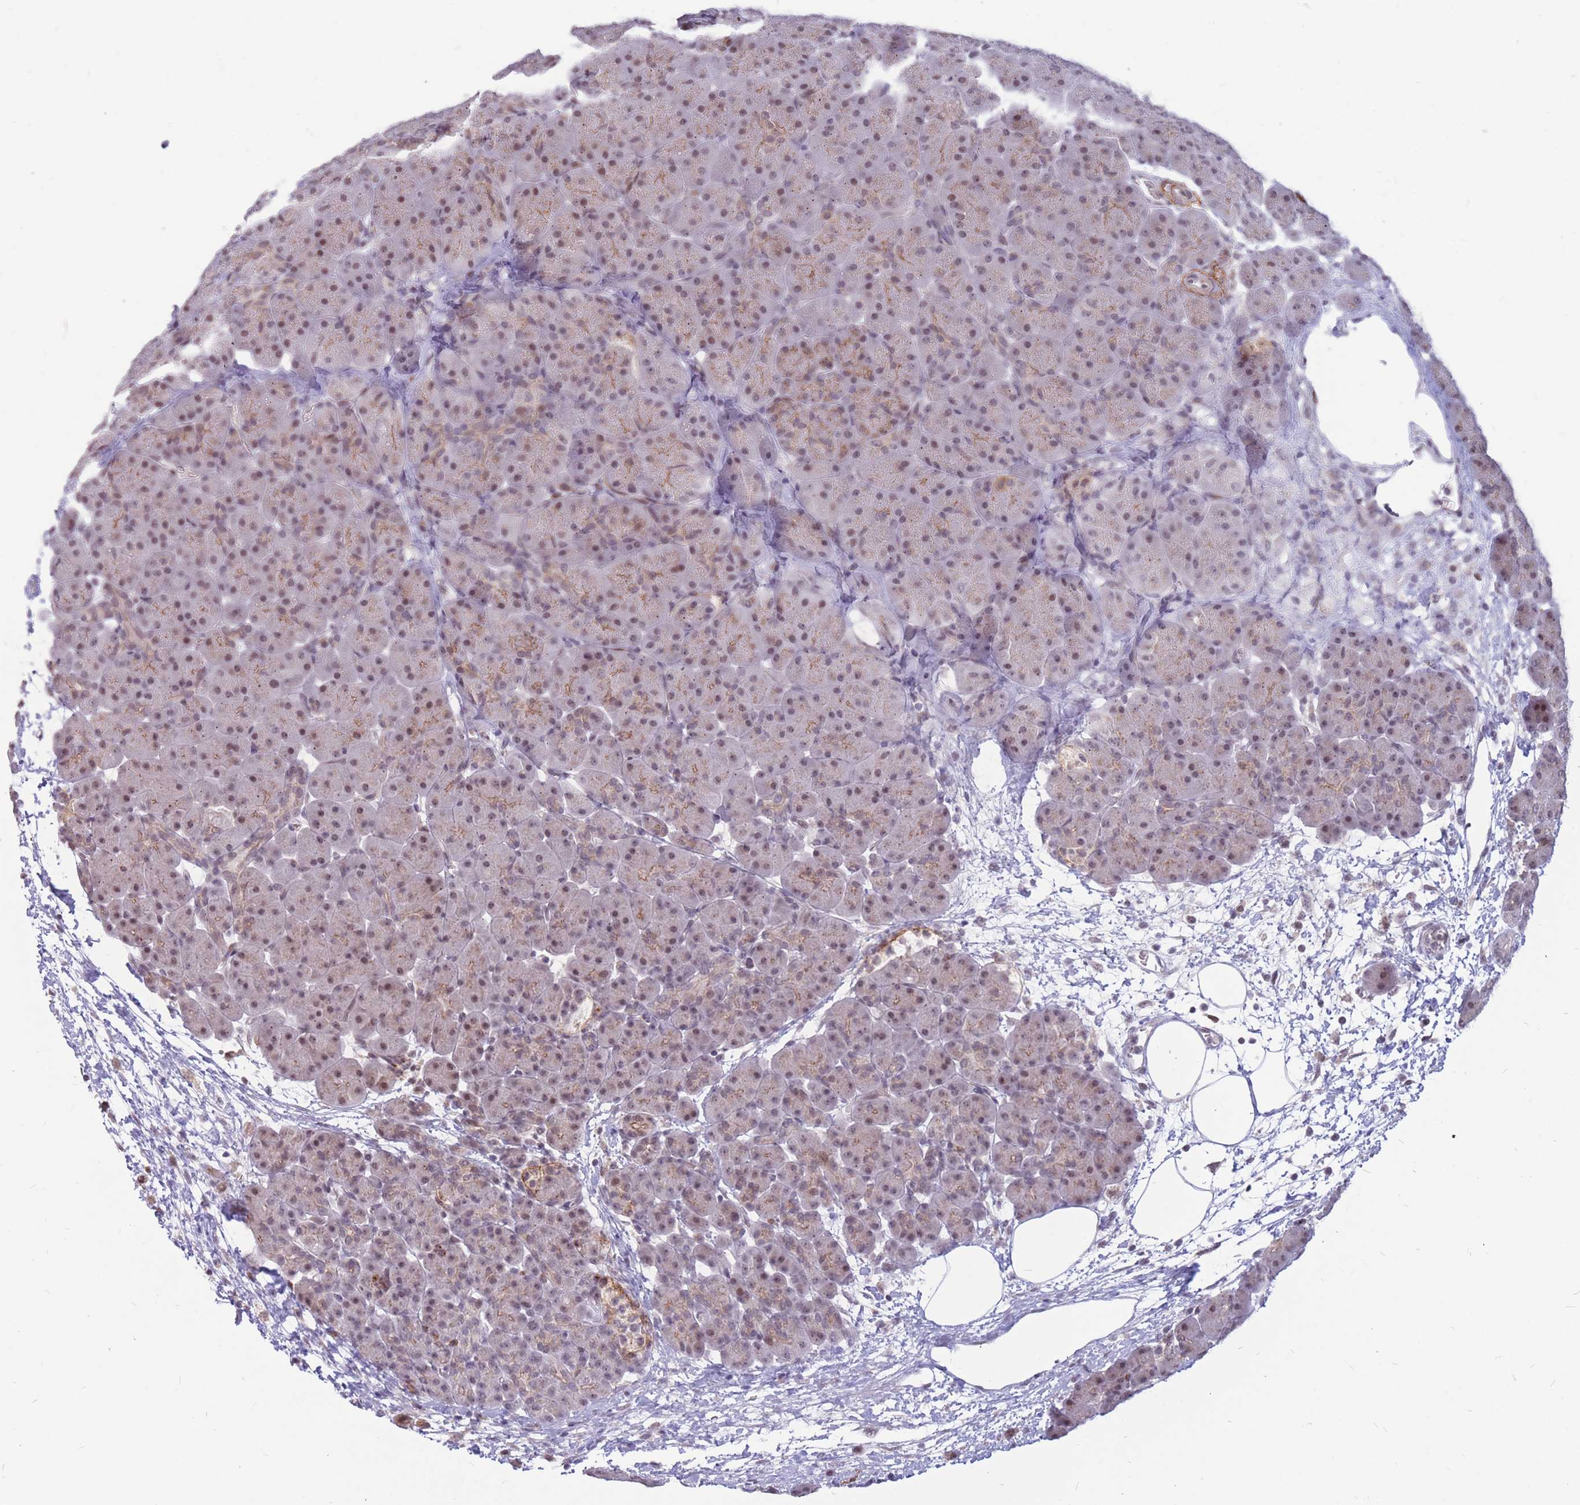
{"staining": {"intensity": "moderate", "quantity": "25%-75%", "location": "cytoplasmic/membranous,nuclear"}, "tissue": "pancreas", "cell_type": "Exocrine glandular cells", "image_type": "normal", "snomed": [{"axis": "morphology", "description": "Normal tissue, NOS"}, {"axis": "topography", "description": "Pancreas"}], "caption": "The image reveals immunohistochemical staining of unremarkable pancreas. There is moderate cytoplasmic/membranous,nuclear expression is present in about 25%-75% of exocrine glandular cells.", "gene": "ADD2", "patient": {"sex": "male", "age": 66}}